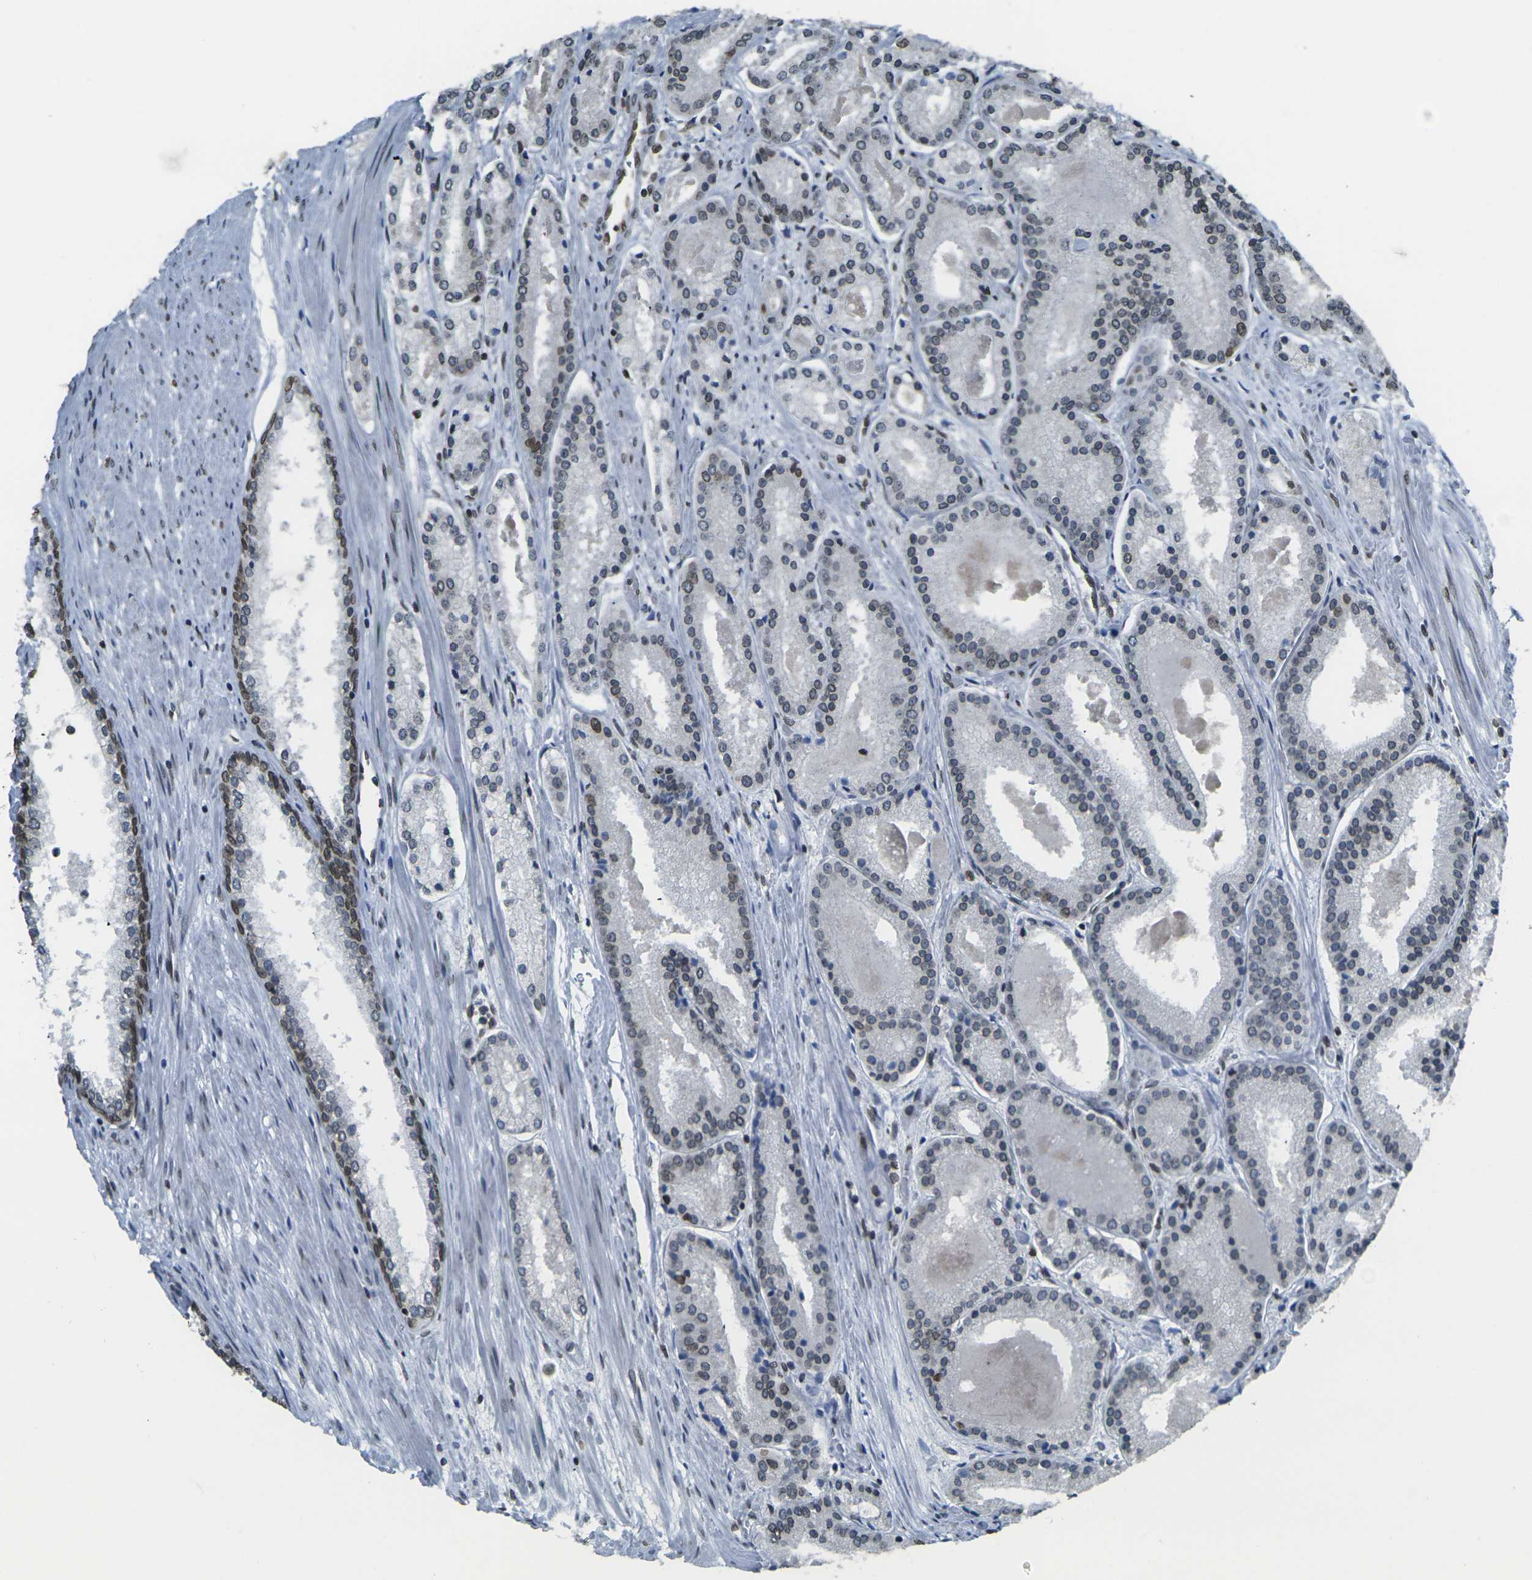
{"staining": {"intensity": "moderate", "quantity": "<25%", "location": "cytoplasmic/membranous,nuclear"}, "tissue": "prostate cancer", "cell_type": "Tumor cells", "image_type": "cancer", "snomed": [{"axis": "morphology", "description": "Adenocarcinoma, Low grade"}, {"axis": "topography", "description": "Prostate"}], "caption": "Prostate cancer tissue shows moderate cytoplasmic/membranous and nuclear positivity in about <25% of tumor cells, visualized by immunohistochemistry. (DAB = brown stain, brightfield microscopy at high magnification).", "gene": "BRDT", "patient": {"sex": "male", "age": 59}}